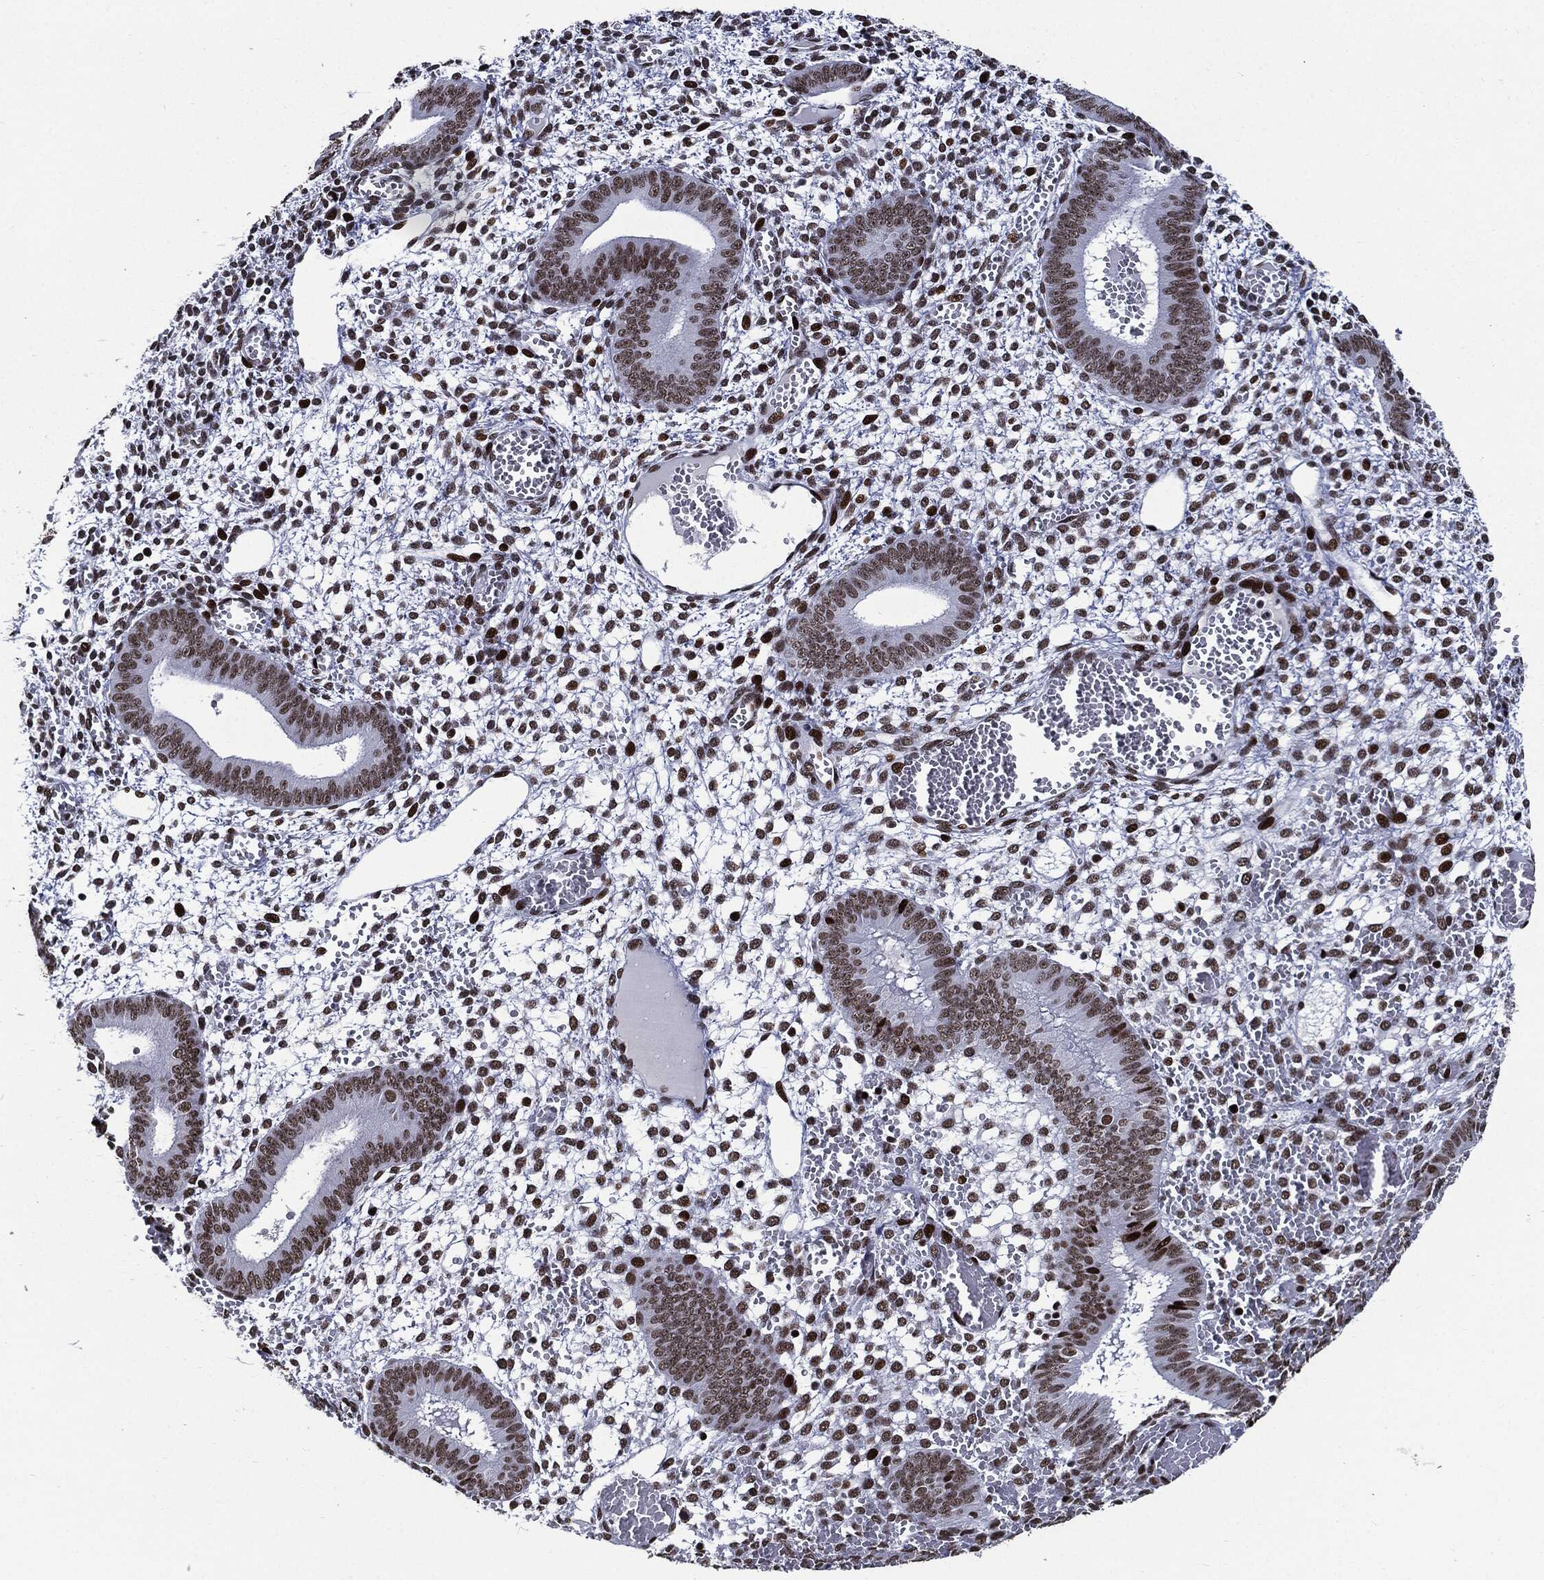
{"staining": {"intensity": "strong", "quantity": ">75%", "location": "nuclear"}, "tissue": "endometrium", "cell_type": "Cells in endometrial stroma", "image_type": "normal", "snomed": [{"axis": "morphology", "description": "Normal tissue, NOS"}, {"axis": "topography", "description": "Endometrium"}], "caption": "This micrograph demonstrates immunohistochemistry staining of normal human endometrium, with high strong nuclear expression in approximately >75% of cells in endometrial stroma.", "gene": "ZFP91", "patient": {"sex": "female", "age": 42}}